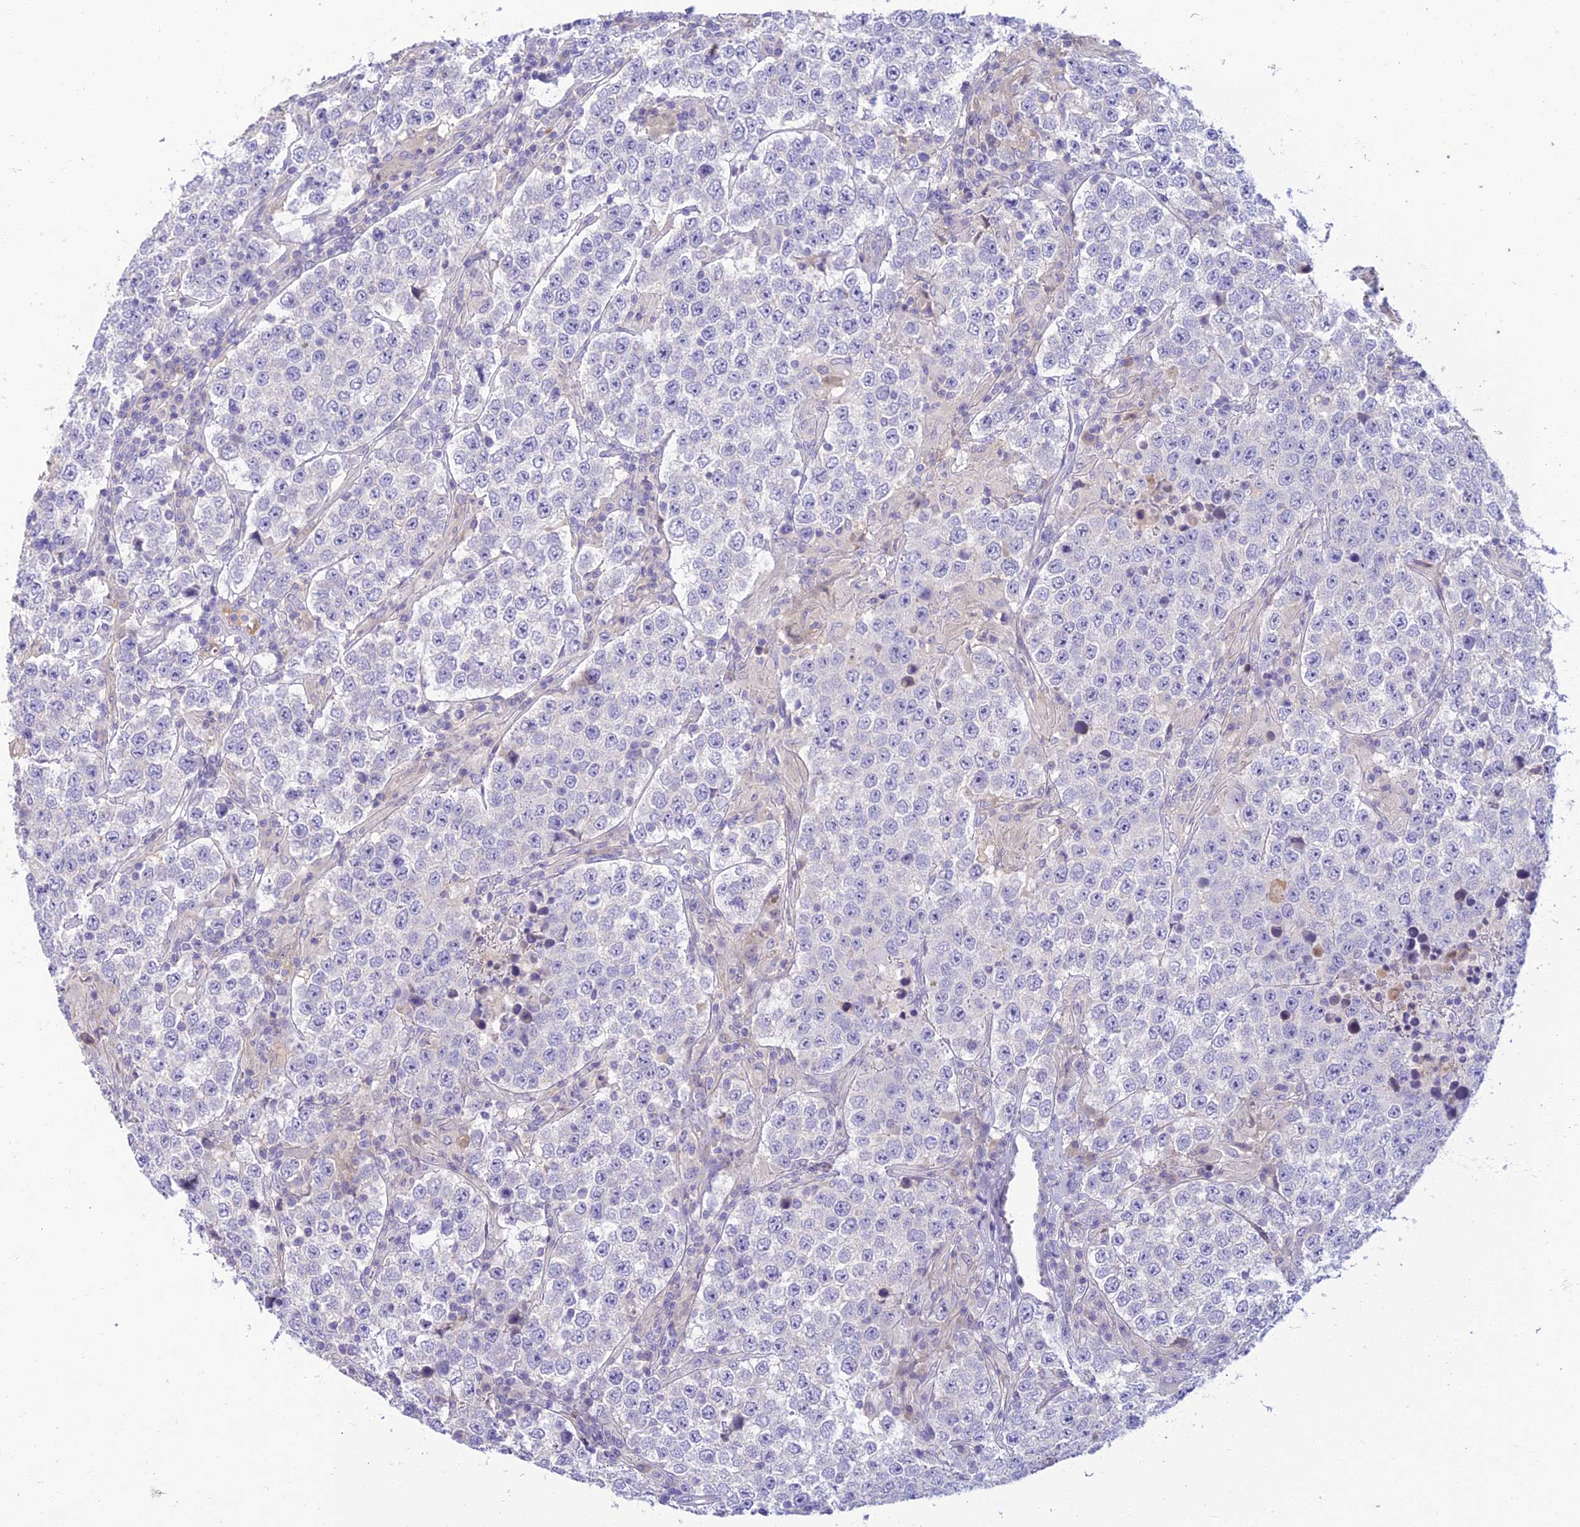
{"staining": {"intensity": "negative", "quantity": "none", "location": "none"}, "tissue": "testis cancer", "cell_type": "Tumor cells", "image_type": "cancer", "snomed": [{"axis": "morphology", "description": "Normal tissue, NOS"}, {"axis": "morphology", "description": "Urothelial carcinoma, High grade"}, {"axis": "morphology", "description": "Seminoma, NOS"}, {"axis": "morphology", "description": "Carcinoma, Embryonal, NOS"}, {"axis": "topography", "description": "Urinary bladder"}, {"axis": "topography", "description": "Testis"}], "caption": "Immunohistochemical staining of high-grade urothelial carcinoma (testis) reveals no significant positivity in tumor cells. (DAB IHC with hematoxylin counter stain).", "gene": "CLIP4", "patient": {"sex": "male", "age": 41}}